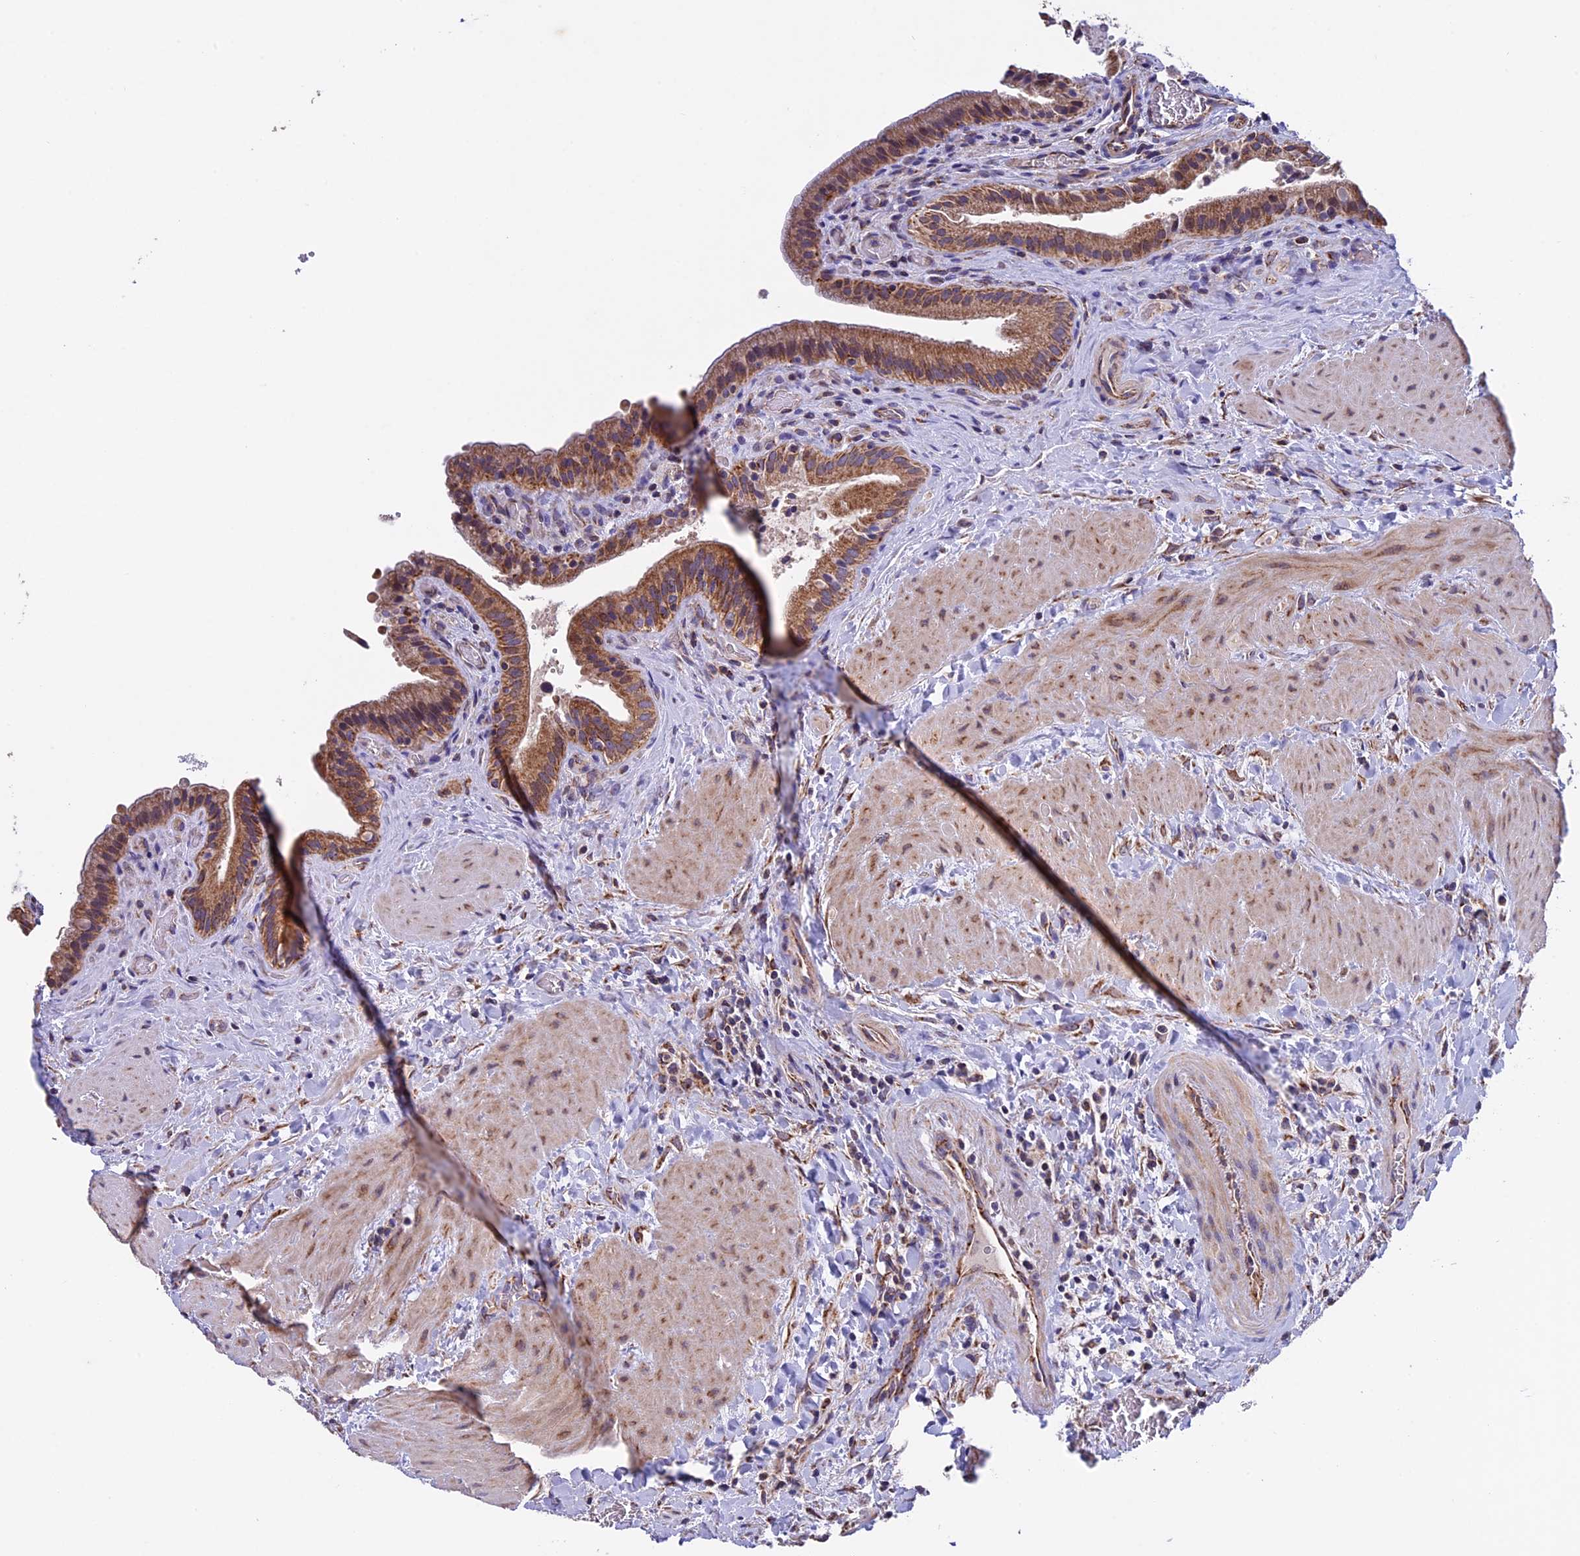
{"staining": {"intensity": "moderate", "quantity": ">75%", "location": "cytoplasmic/membranous"}, "tissue": "gallbladder", "cell_type": "Glandular cells", "image_type": "normal", "snomed": [{"axis": "morphology", "description": "Normal tissue, NOS"}, {"axis": "topography", "description": "Gallbladder"}], "caption": "Gallbladder stained with immunohistochemistry exhibits moderate cytoplasmic/membranous positivity in approximately >75% of glandular cells.", "gene": "RNF17", "patient": {"sex": "male", "age": 24}}